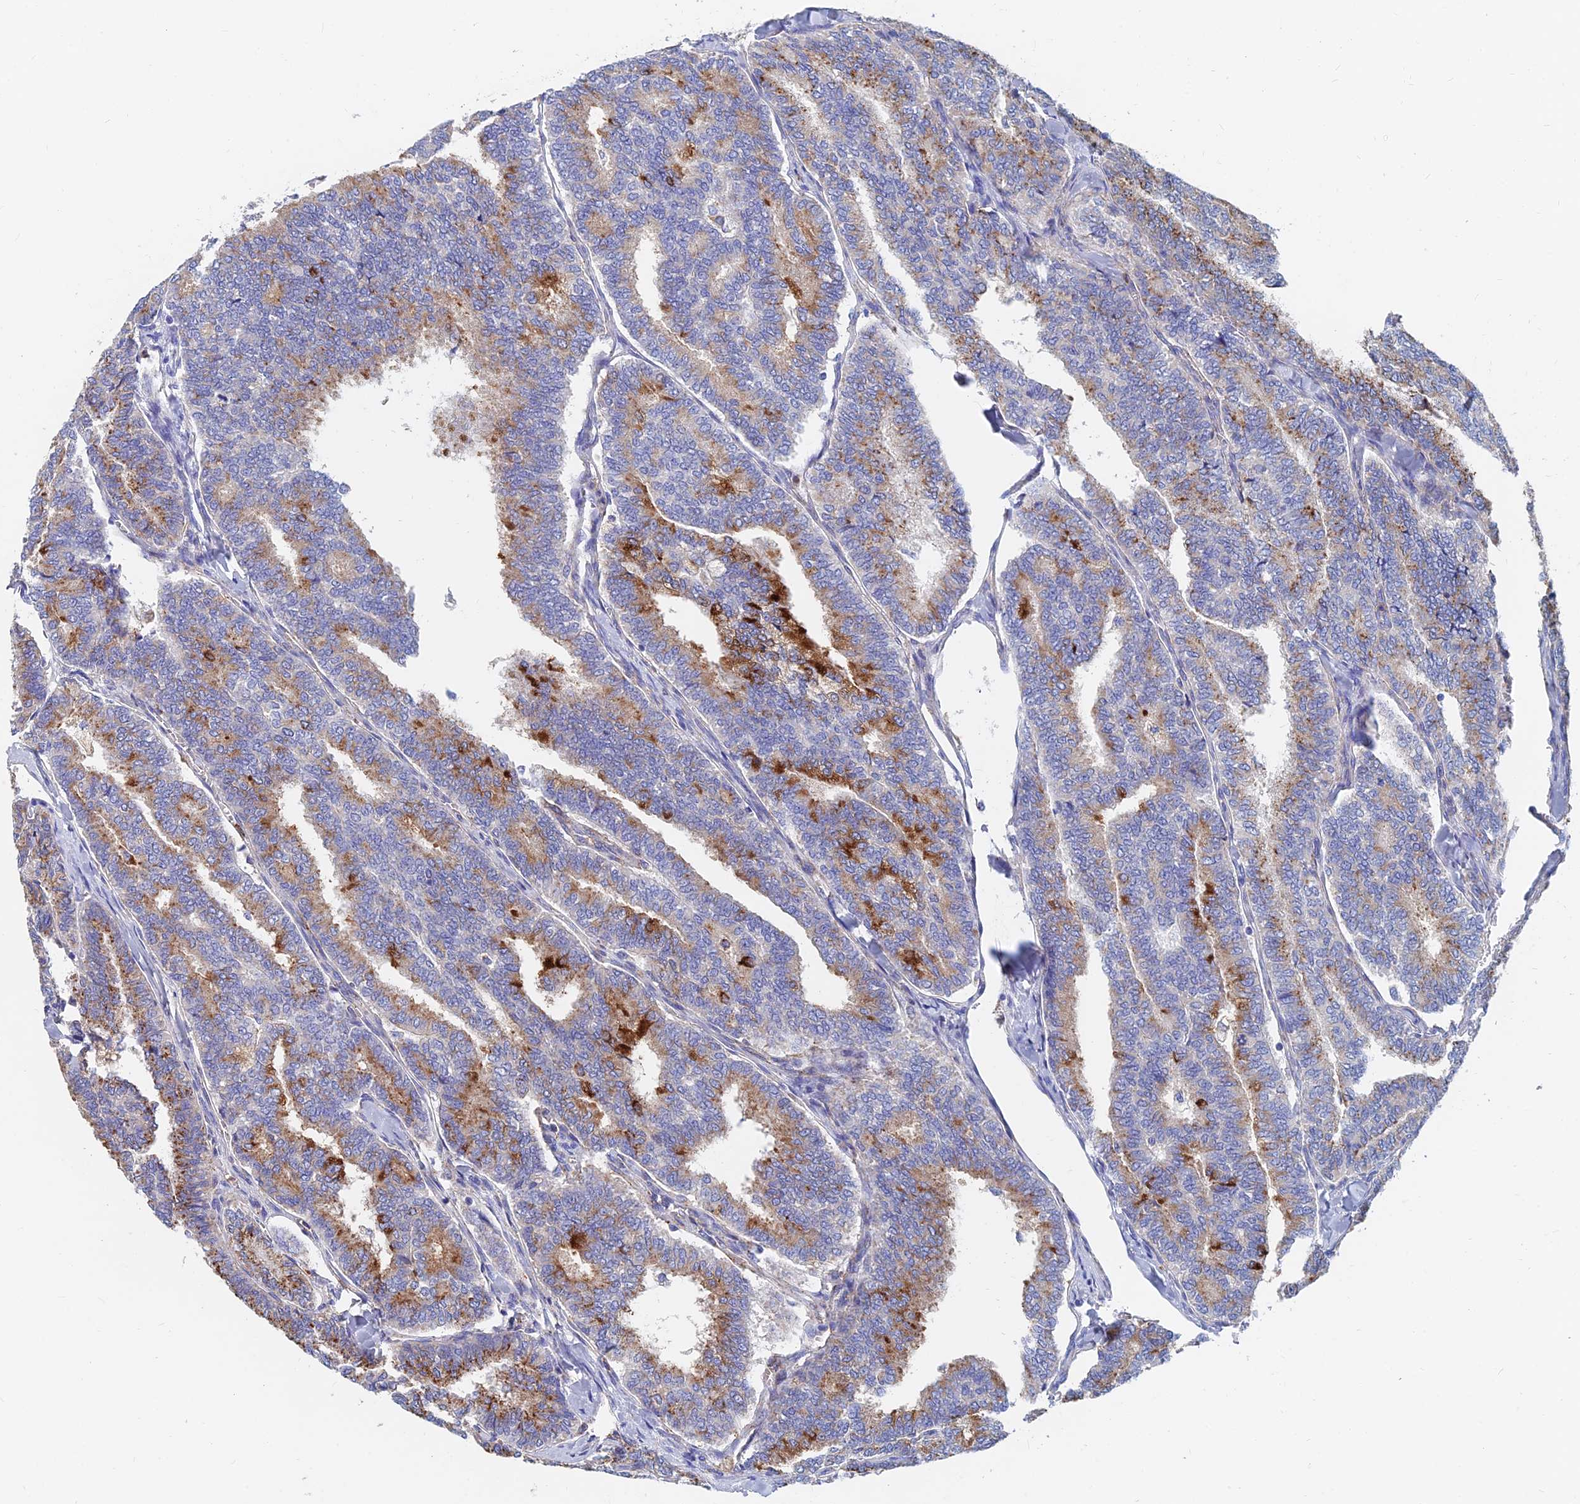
{"staining": {"intensity": "strong", "quantity": "25%-75%", "location": "cytoplasmic/membranous"}, "tissue": "thyroid cancer", "cell_type": "Tumor cells", "image_type": "cancer", "snomed": [{"axis": "morphology", "description": "Papillary adenocarcinoma, NOS"}, {"axis": "topography", "description": "Thyroid gland"}], "caption": "Immunohistochemistry (IHC) (DAB (3,3'-diaminobenzidine)) staining of thyroid cancer demonstrates strong cytoplasmic/membranous protein expression in about 25%-75% of tumor cells.", "gene": "SPNS1", "patient": {"sex": "female", "age": 35}}